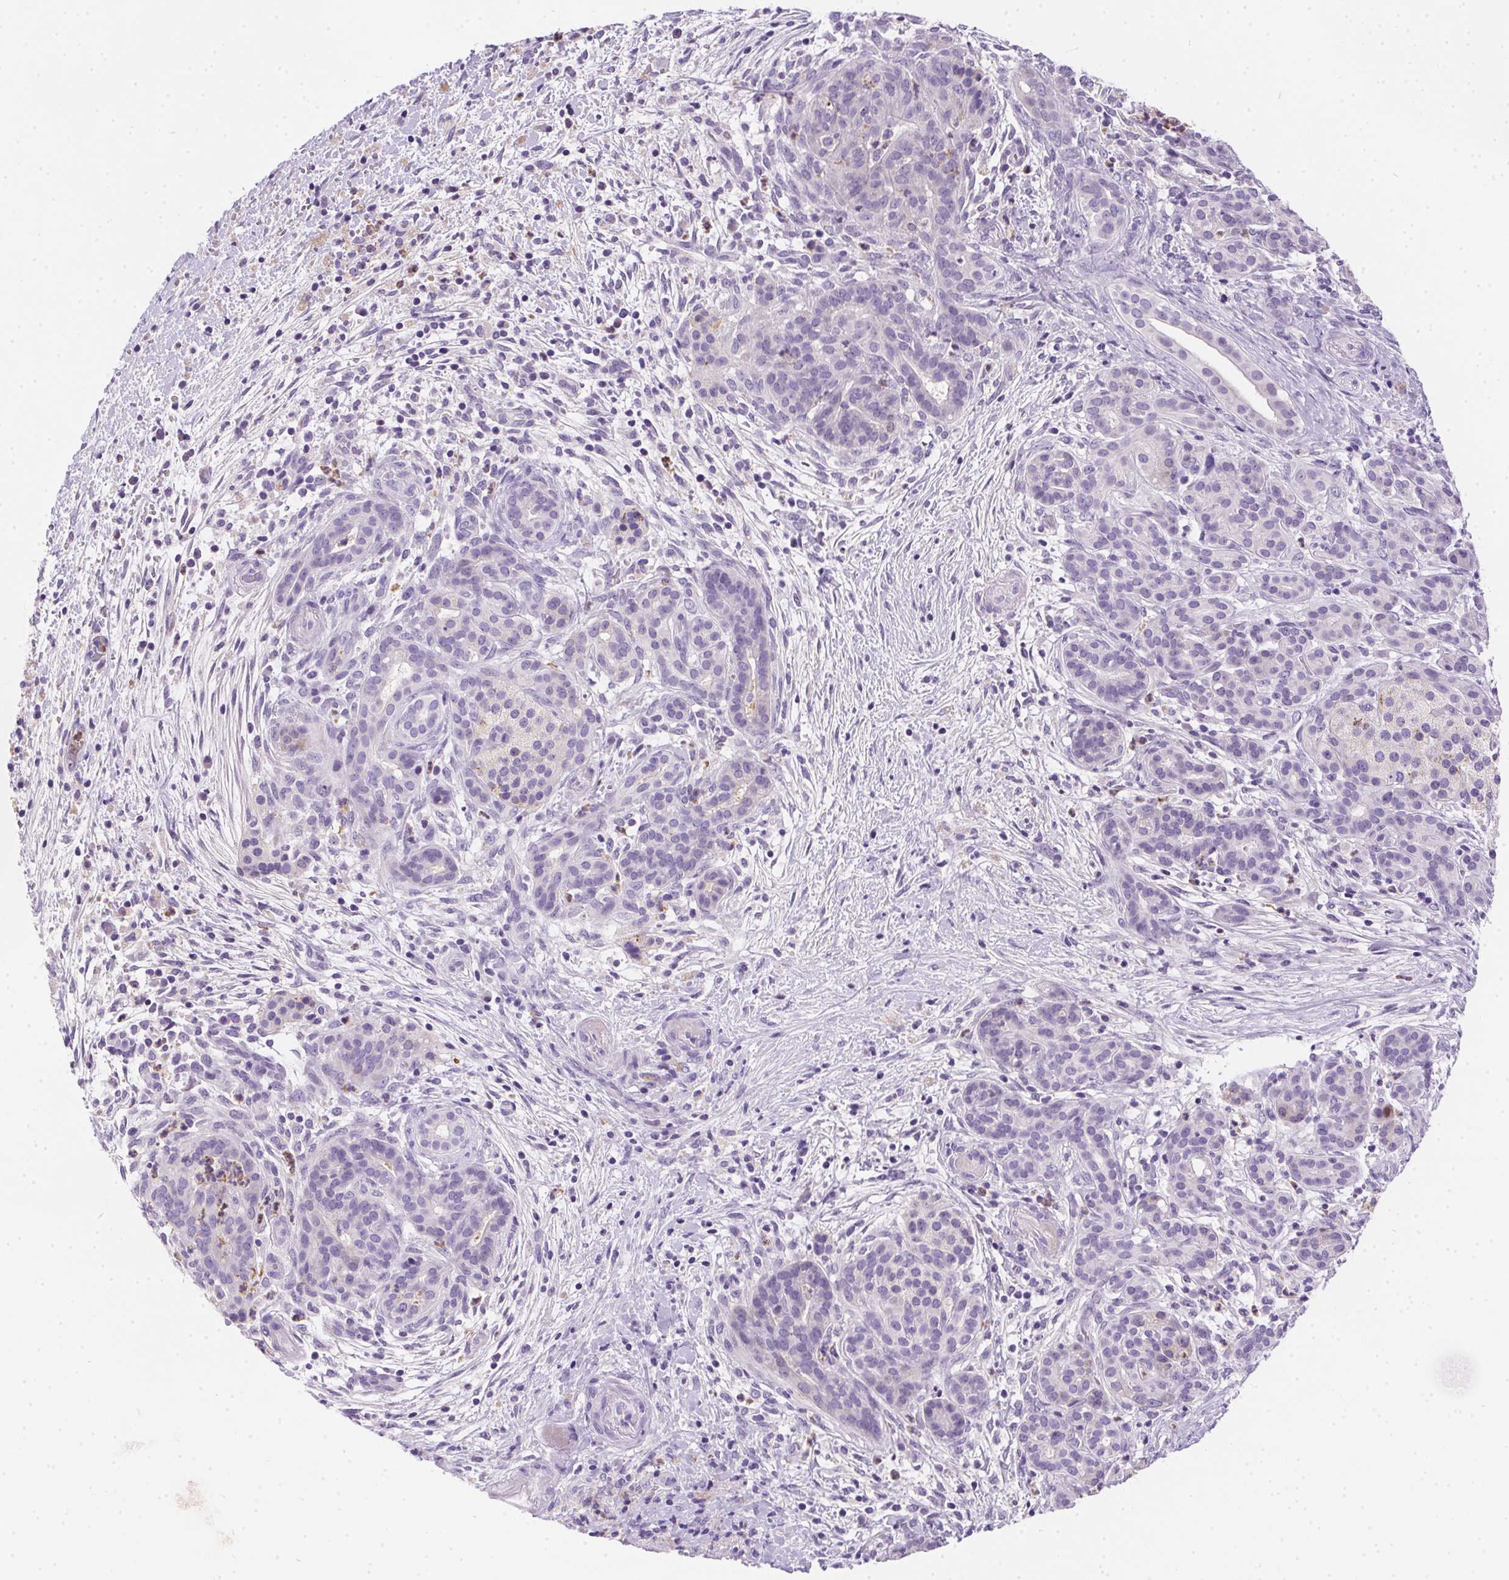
{"staining": {"intensity": "negative", "quantity": "none", "location": "none"}, "tissue": "pancreatic cancer", "cell_type": "Tumor cells", "image_type": "cancer", "snomed": [{"axis": "morphology", "description": "Adenocarcinoma, NOS"}, {"axis": "topography", "description": "Pancreas"}], "caption": "A high-resolution histopathology image shows immunohistochemistry staining of pancreatic cancer, which exhibits no significant staining in tumor cells. (DAB (3,3'-diaminobenzidine) immunohistochemistry (IHC), high magnification).", "gene": "SSTR4", "patient": {"sex": "male", "age": 44}}